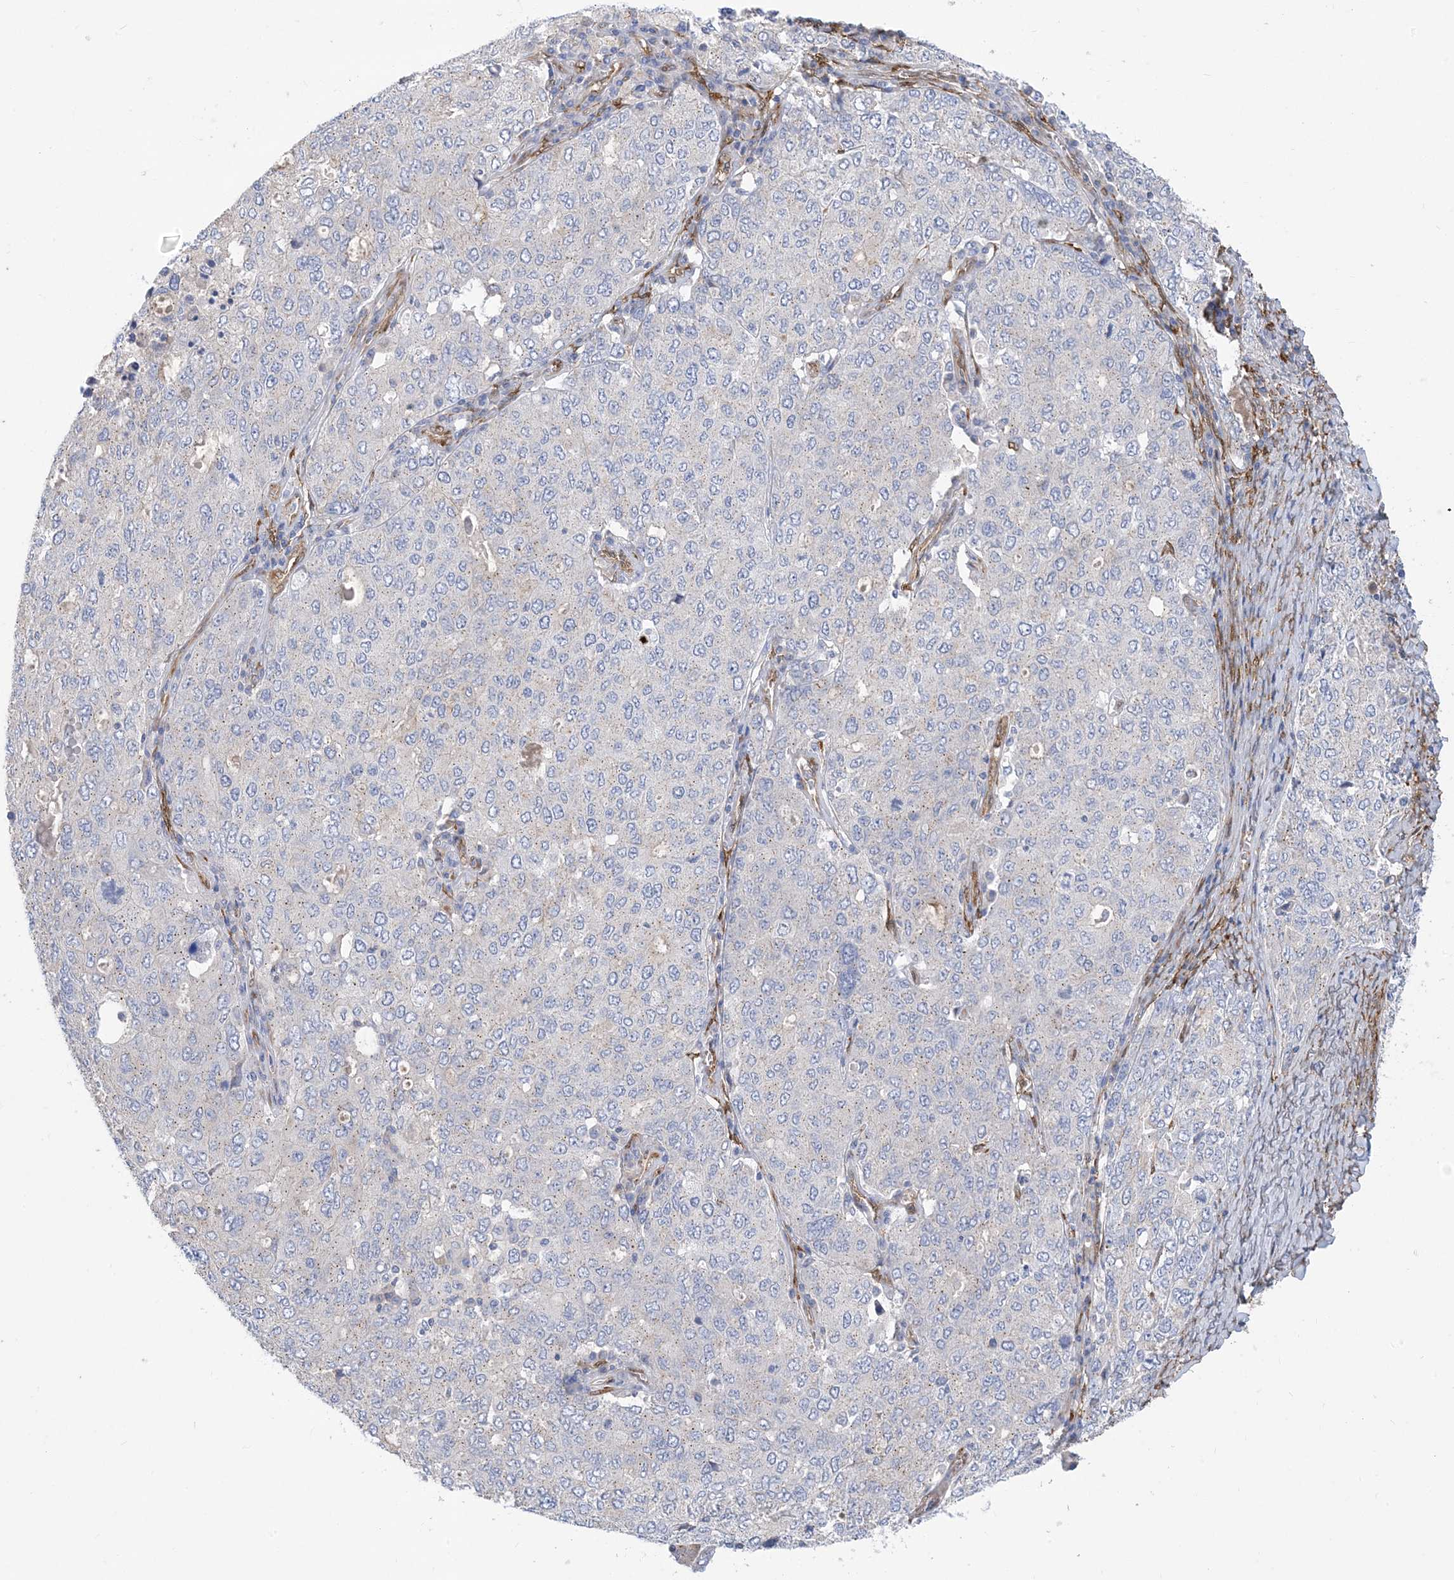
{"staining": {"intensity": "negative", "quantity": "none", "location": "none"}, "tissue": "ovarian cancer", "cell_type": "Tumor cells", "image_type": "cancer", "snomed": [{"axis": "morphology", "description": "Carcinoma, endometroid"}, {"axis": "topography", "description": "Ovary"}], "caption": "This is a micrograph of immunohistochemistry staining of ovarian endometroid carcinoma, which shows no expression in tumor cells.", "gene": "RBMS3", "patient": {"sex": "female", "age": 62}}